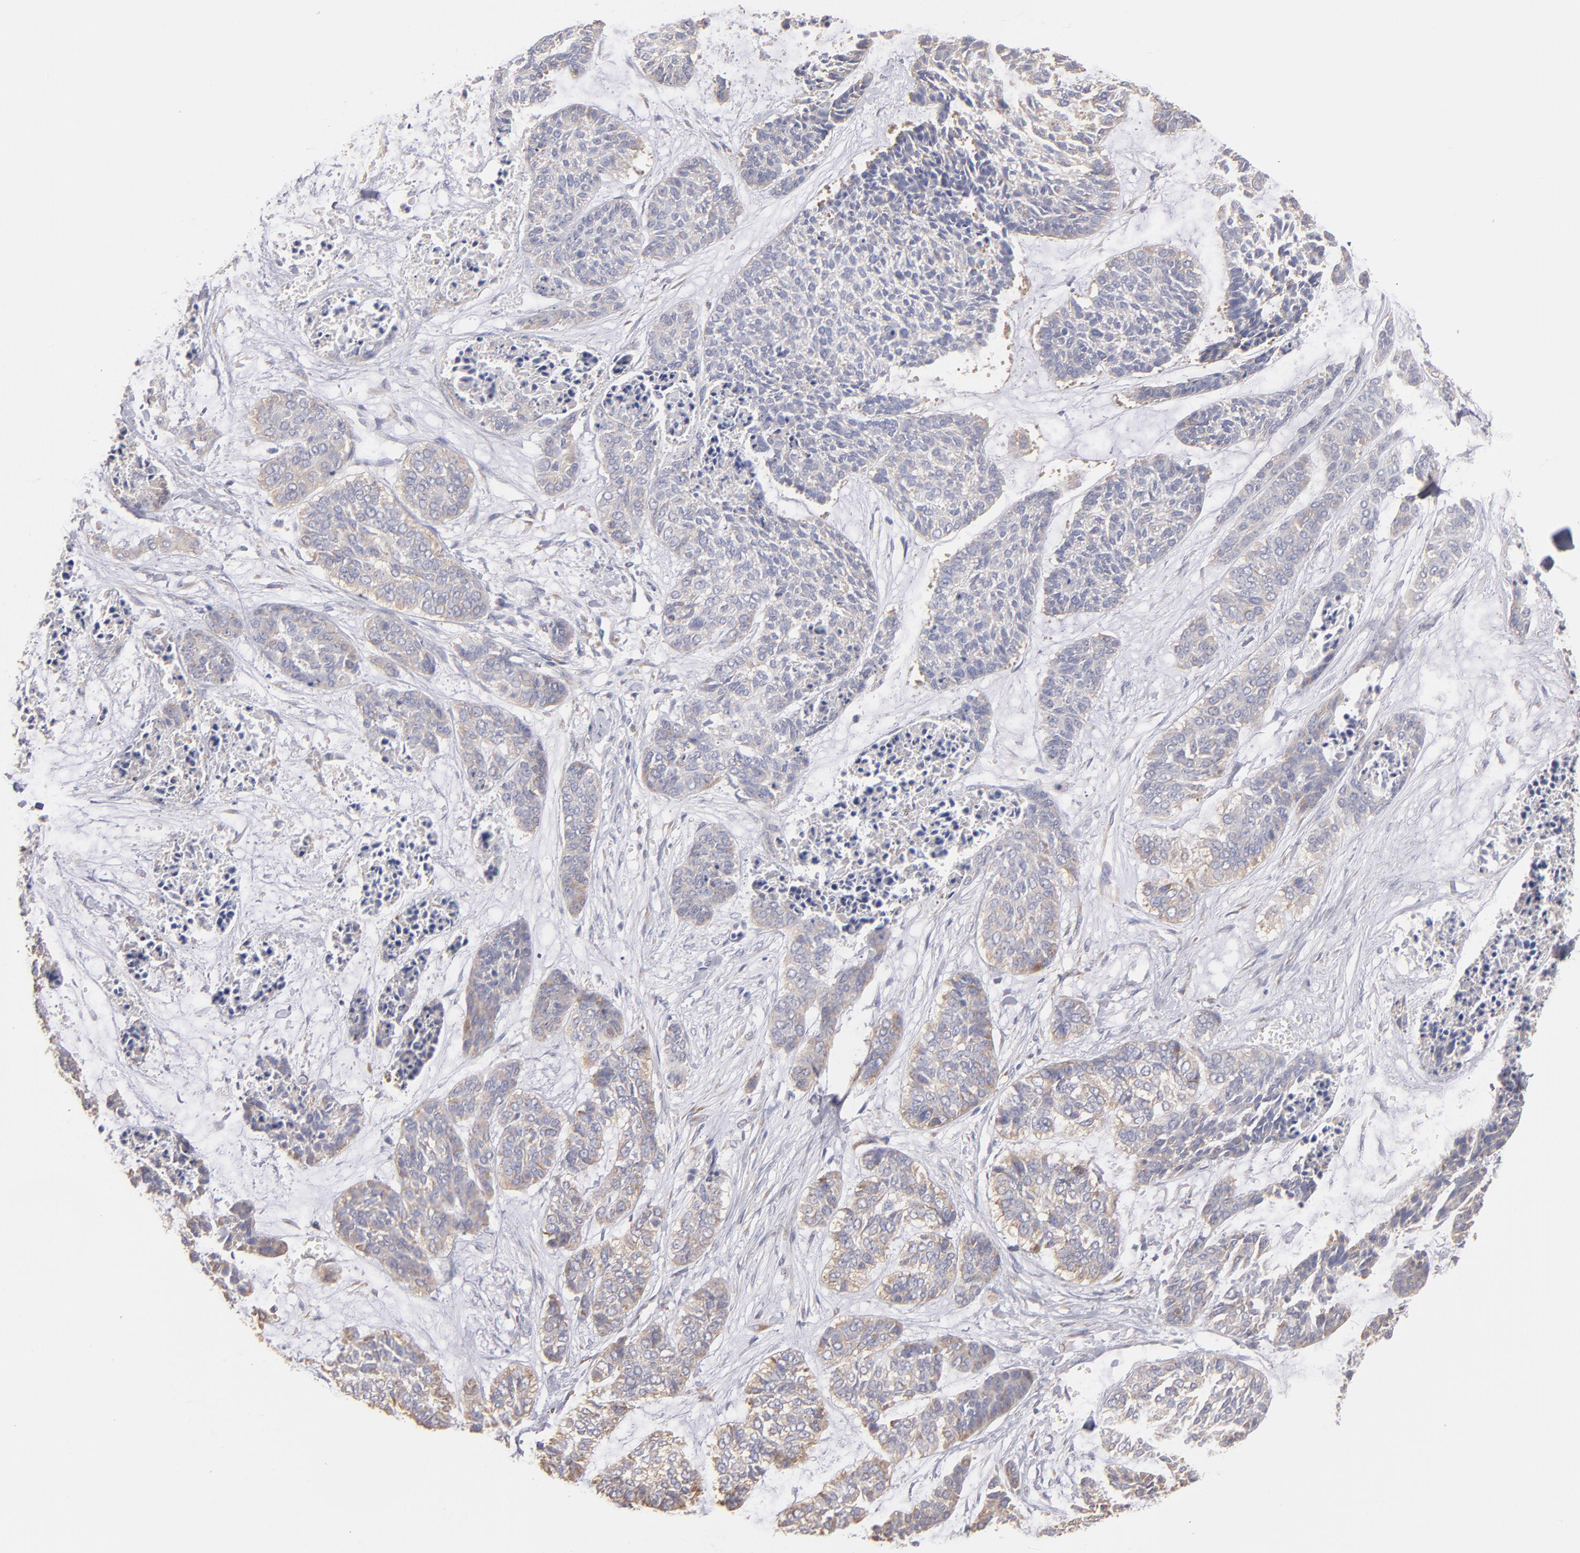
{"staining": {"intensity": "moderate", "quantity": "25%-75%", "location": "cytoplasmic/membranous"}, "tissue": "skin cancer", "cell_type": "Tumor cells", "image_type": "cancer", "snomed": [{"axis": "morphology", "description": "Basal cell carcinoma"}, {"axis": "topography", "description": "Skin"}], "caption": "Approximately 25%-75% of tumor cells in human skin basal cell carcinoma exhibit moderate cytoplasmic/membranous protein staining as visualized by brown immunohistochemical staining.", "gene": "ENTPD5", "patient": {"sex": "female", "age": 64}}